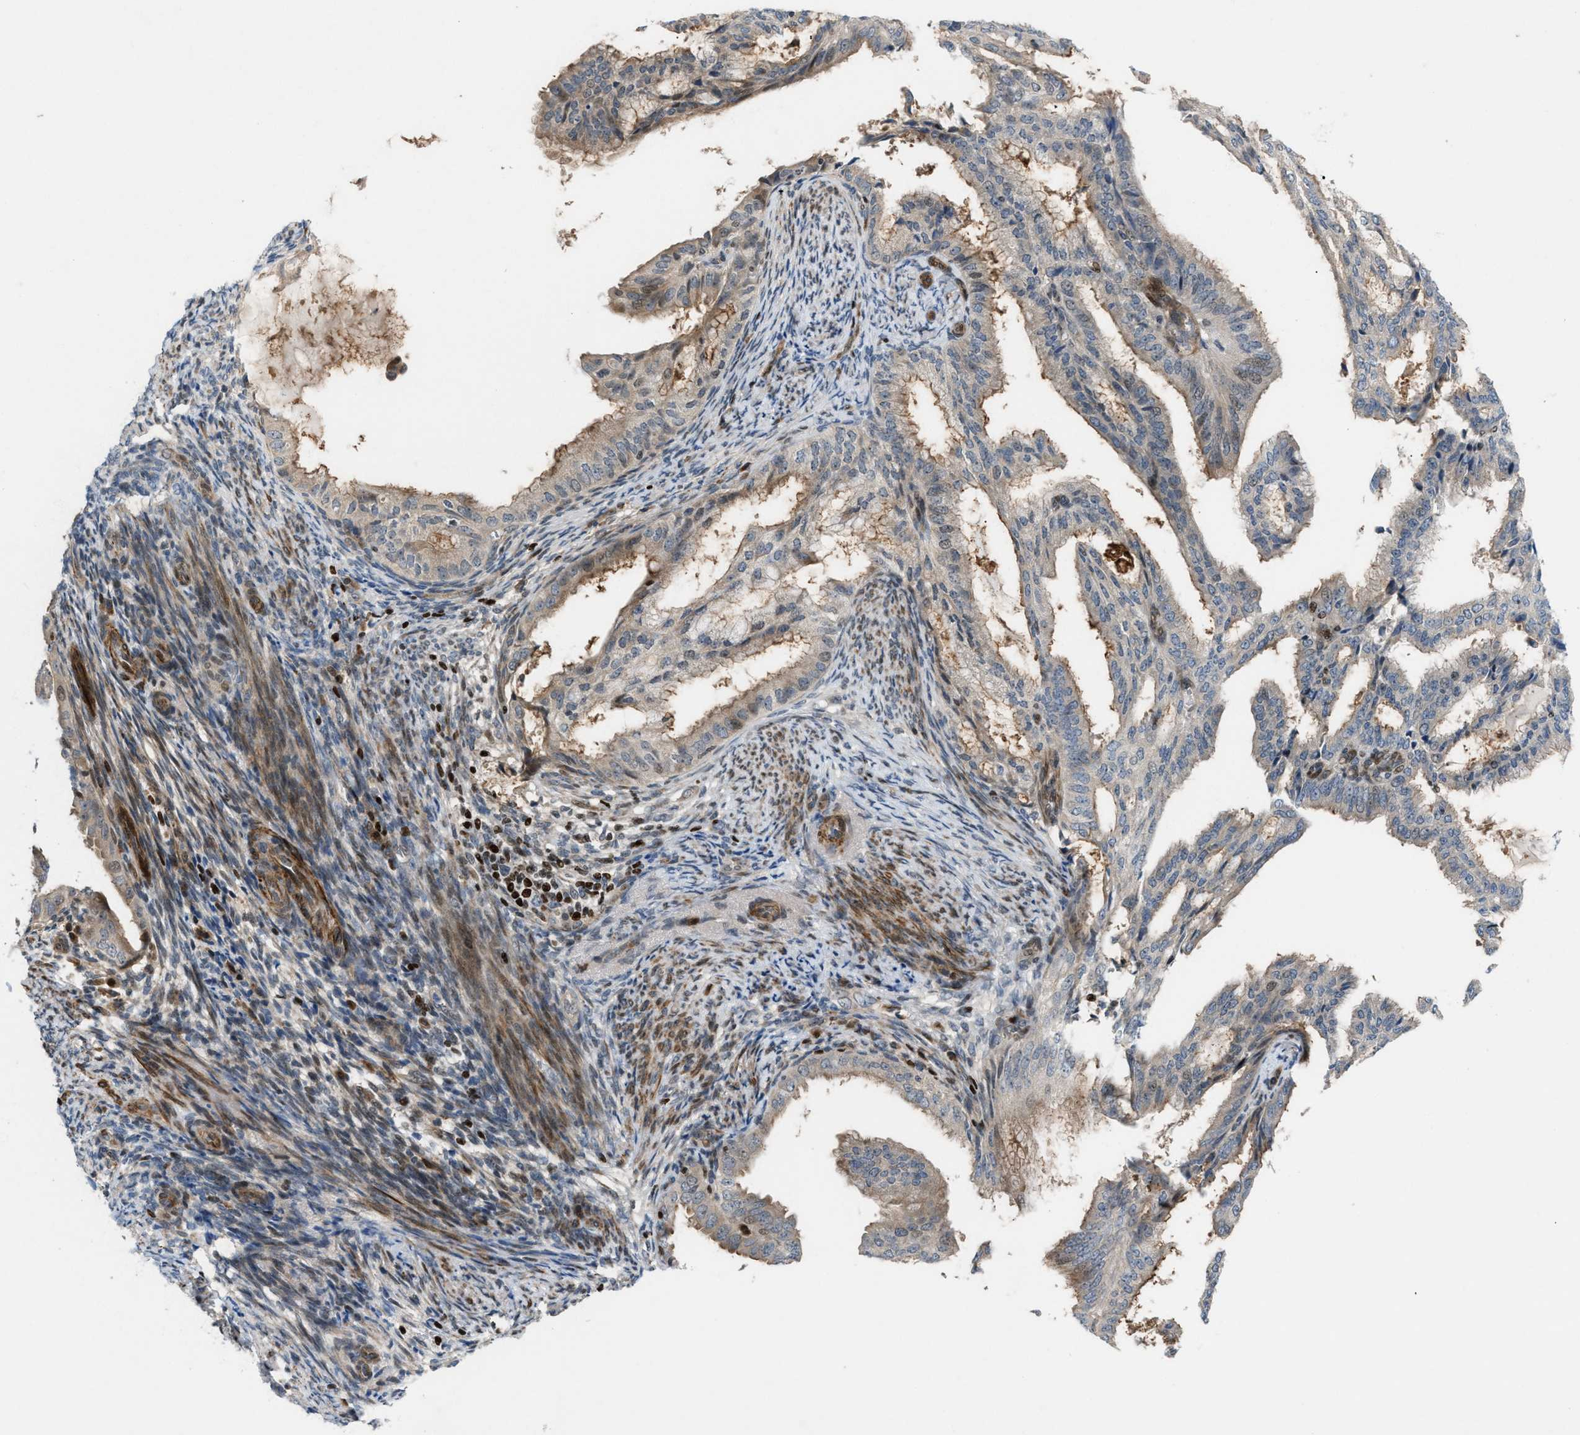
{"staining": {"intensity": "weak", "quantity": "<25%", "location": "cytoplasmic/membranous"}, "tissue": "endometrial cancer", "cell_type": "Tumor cells", "image_type": "cancer", "snomed": [{"axis": "morphology", "description": "Adenocarcinoma, NOS"}, {"axis": "topography", "description": "Endometrium"}], "caption": "Immunohistochemical staining of endometrial cancer (adenocarcinoma) demonstrates no significant staining in tumor cells.", "gene": "ZNF276", "patient": {"sex": "female", "age": 58}}